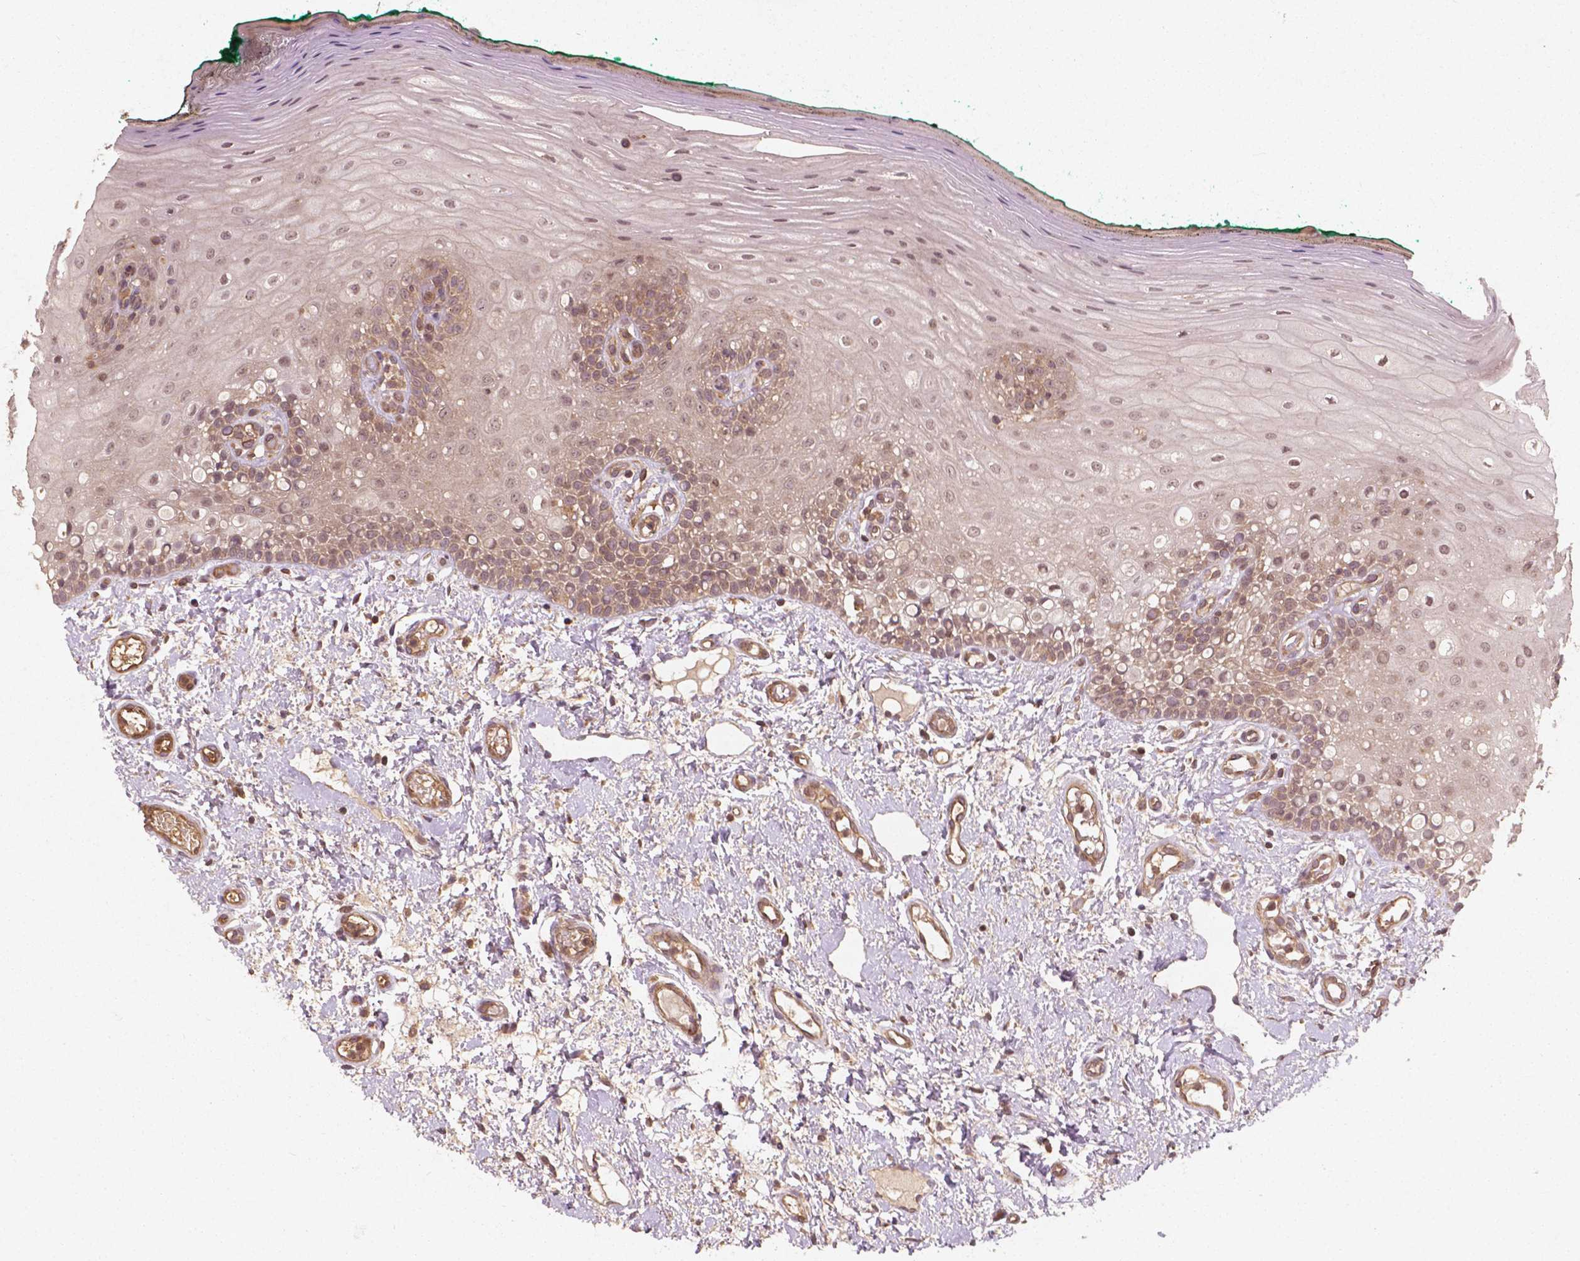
{"staining": {"intensity": "weak", "quantity": "25%-75%", "location": "cytoplasmic/membranous,nuclear"}, "tissue": "oral mucosa", "cell_type": "Squamous epithelial cells", "image_type": "normal", "snomed": [{"axis": "morphology", "description": "Normal tissue, NOS"}, {"axis": "topography", "description": "Oral tissue"}], "caption": "A brown stain labels weak cytoplasmic/membranous,nuclear positivity of a protein in squamous epithelial cells of unremarkable human oral mucosa. The staining was performed using DAB (3,3'-diaminobenzidine), with brown indicating positive protein expression. Nuclei are stained blue with hematoxylin.", "gene": "CYFIP1", "patient": {"sex": "female", "age": 83}}